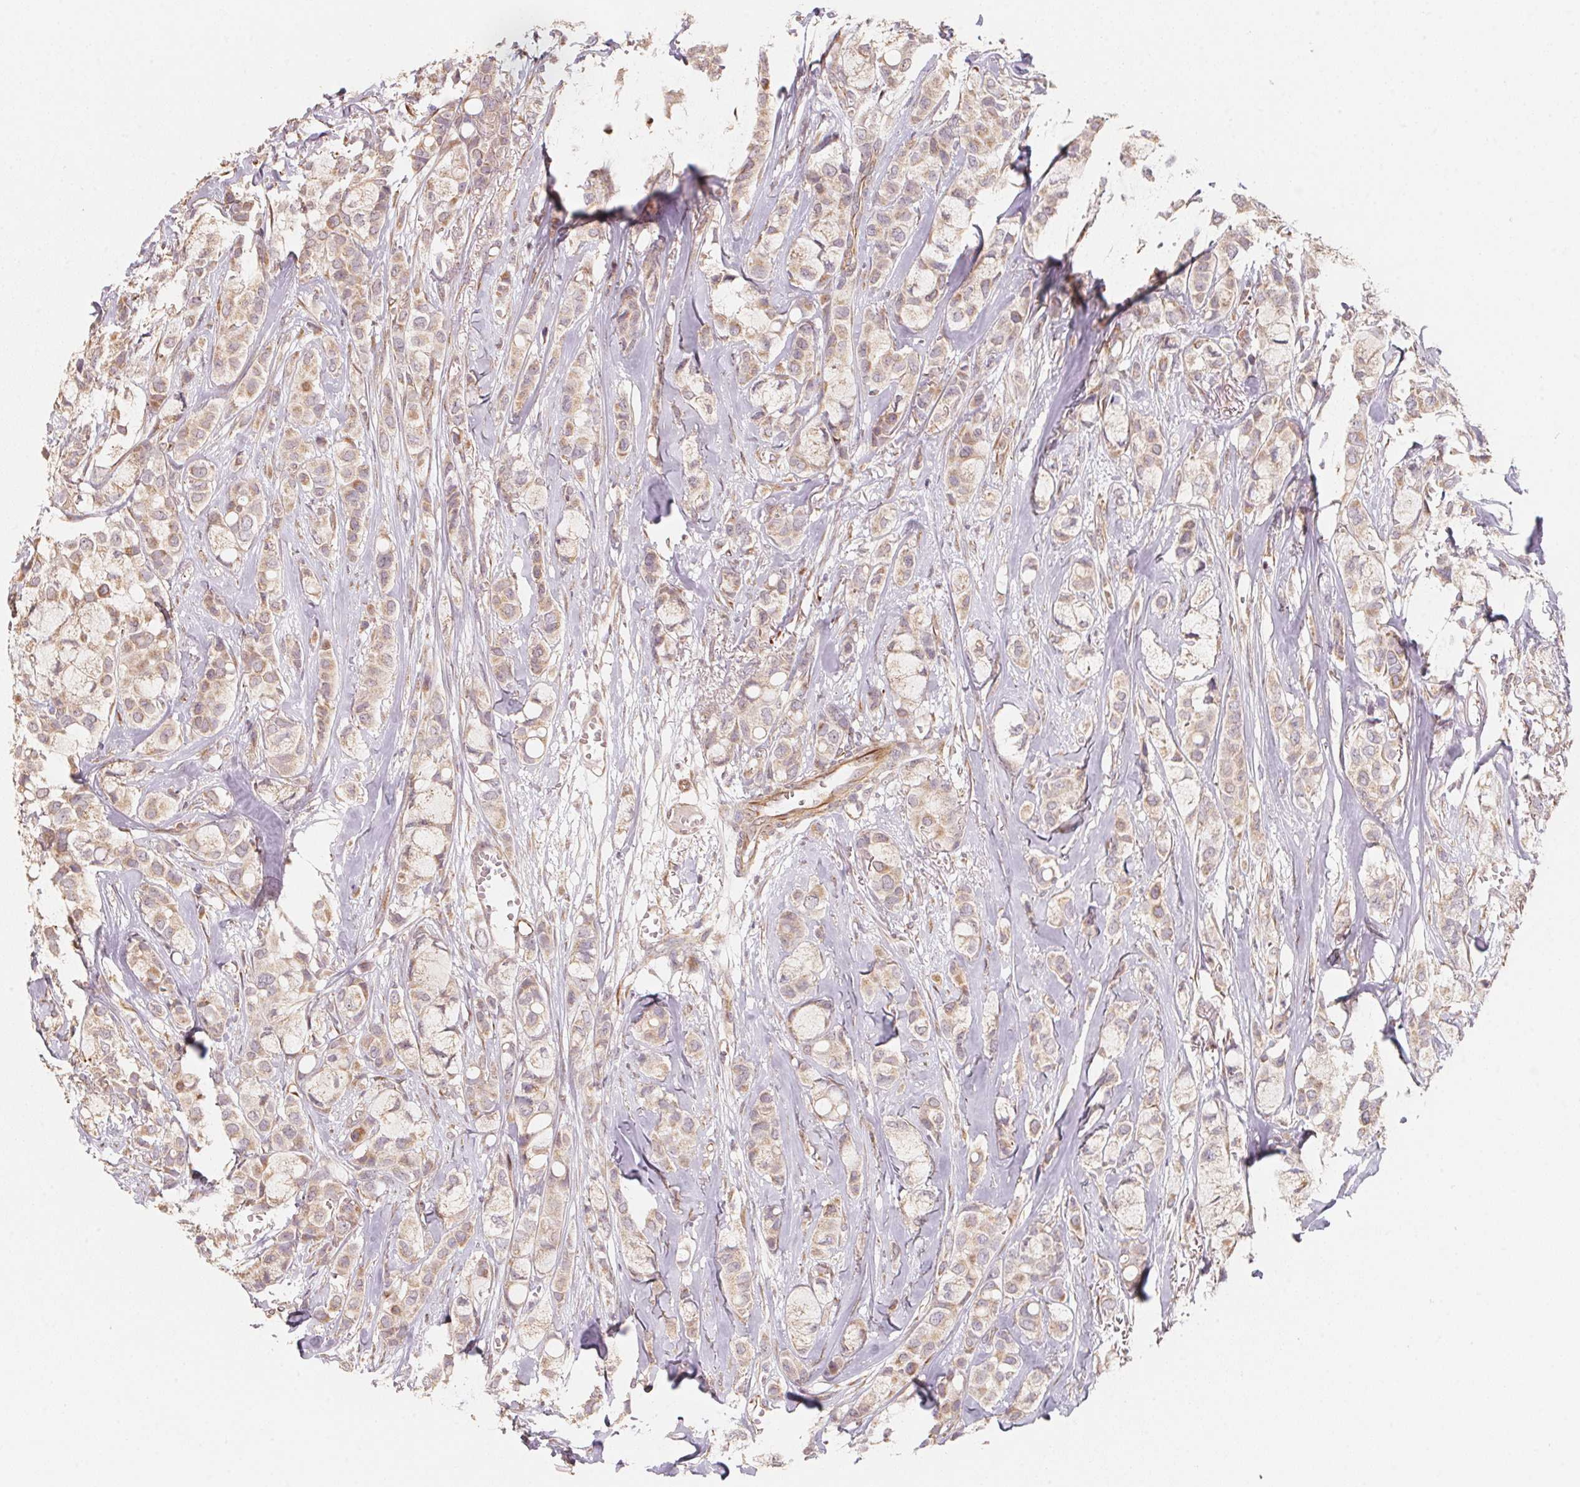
{"staining": {"intensity": "weak", "quantity": "<25%", "location": "cytoplasmic/membranous"}, "tissue": "breast cancer", "cell_type": "Tumor cells", "image_type": "cancer", "snomed": [{"axis": "morphology", "description": "Duct carcinoma"}, {"axis": "topography", "description": "Breast"}], "caption": "Tumor cells are negative for protein expression in human breast intraductal carcinoma. (DAB (3,3'-diaminobenzidine) IHC with hematoxylin counter stain).", "gene": "TSPAN12", "patient": {"sex": "female", "age": 85}}